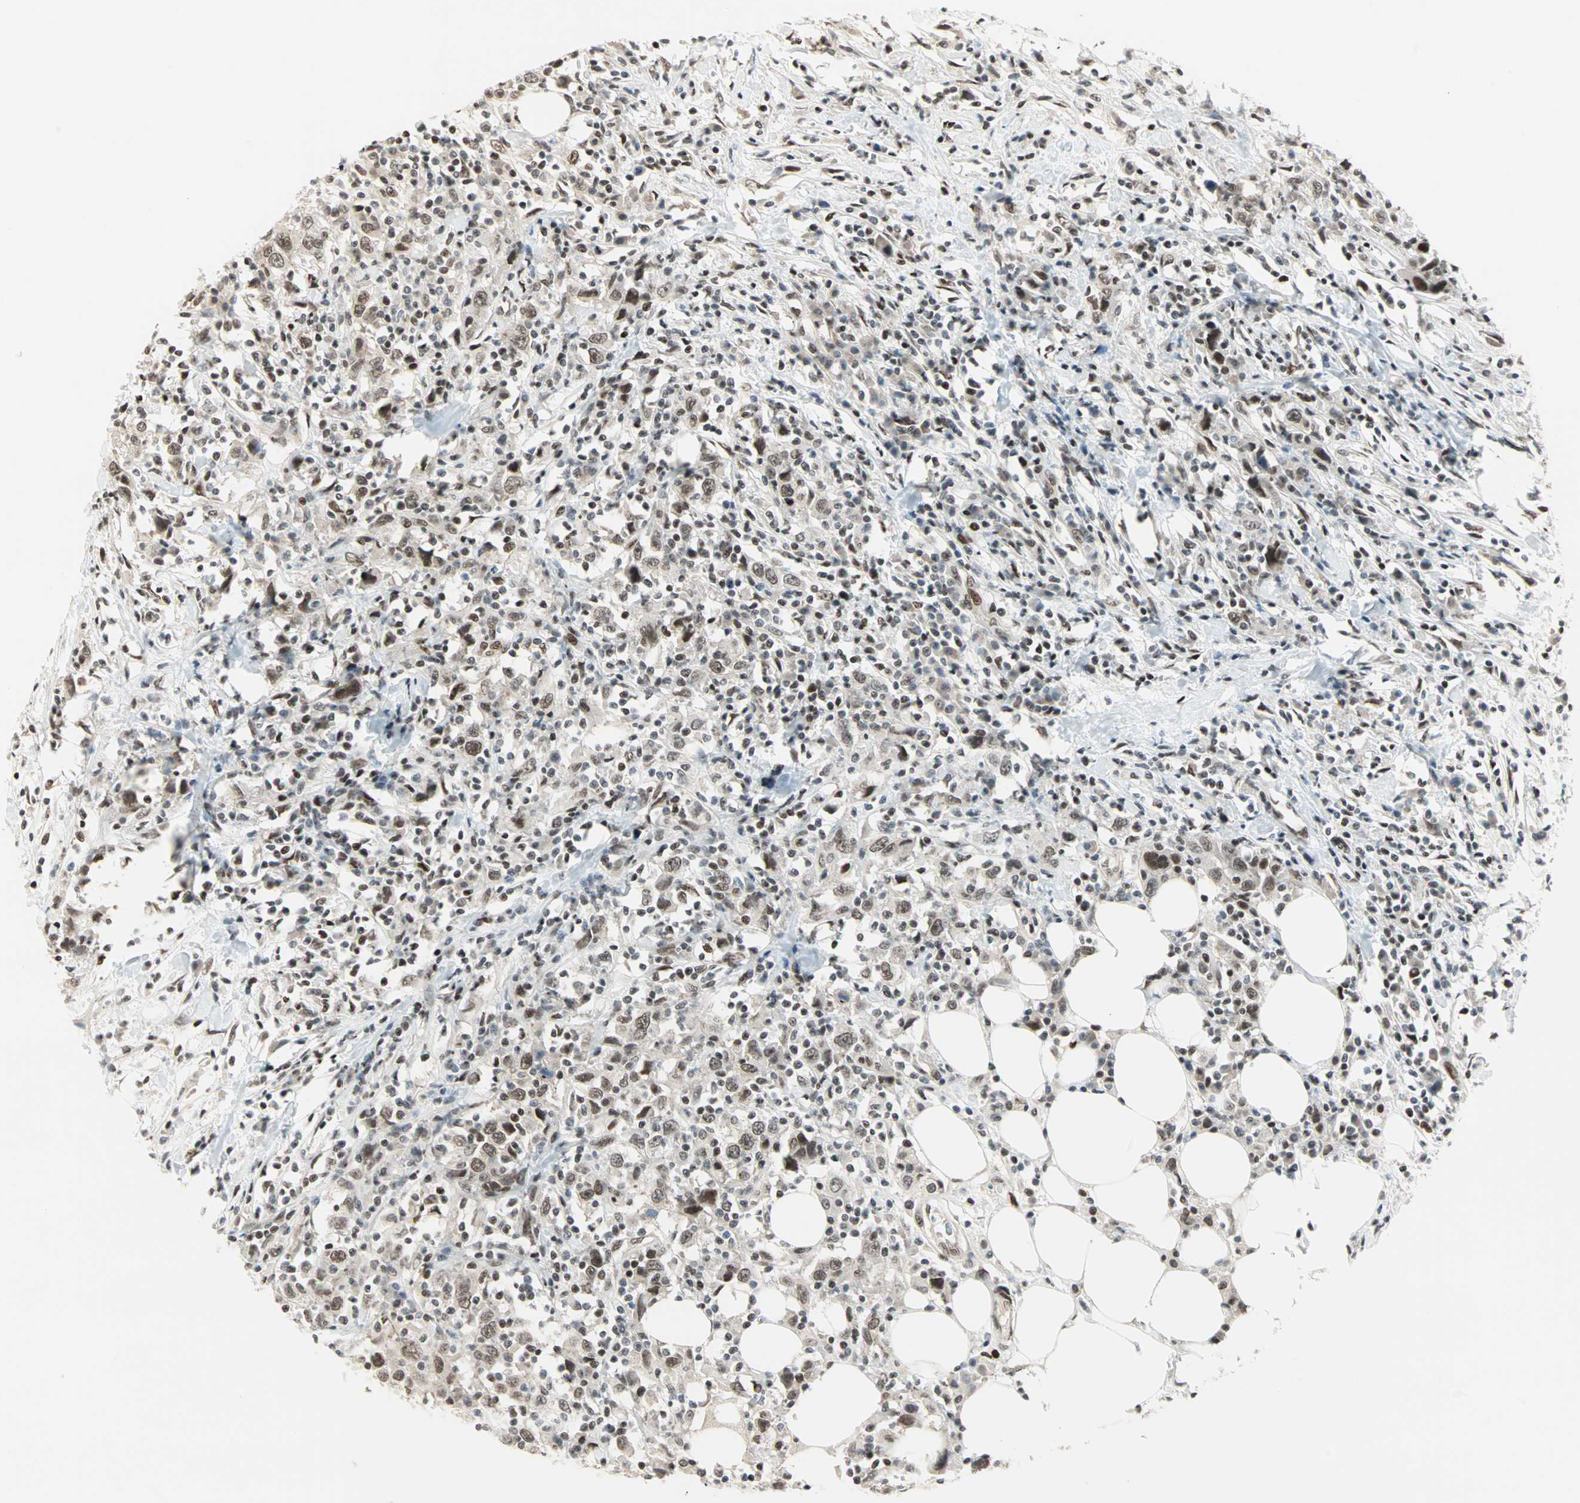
{"staining": {"intensity": "moderate", "quantity": ">75%", "location": "nuclear"}, "tissue": "urothelial cancer", "cell_type": "Tumor cells", "image_type": "cancer", "snomed": [{"axis": "morphology", "description": "Urothelial carcinoma, High grade"}, {"axis": "topography", "description": "Urinary bladder"}], "caption": "Urothelial carcinoma (high-grade) stained with a brown dye demonstrates moderate nuclear positive staining in about >75% of tumor cells.", "gene": "BLM", "patient": {"sex": "male", "age": 61}}